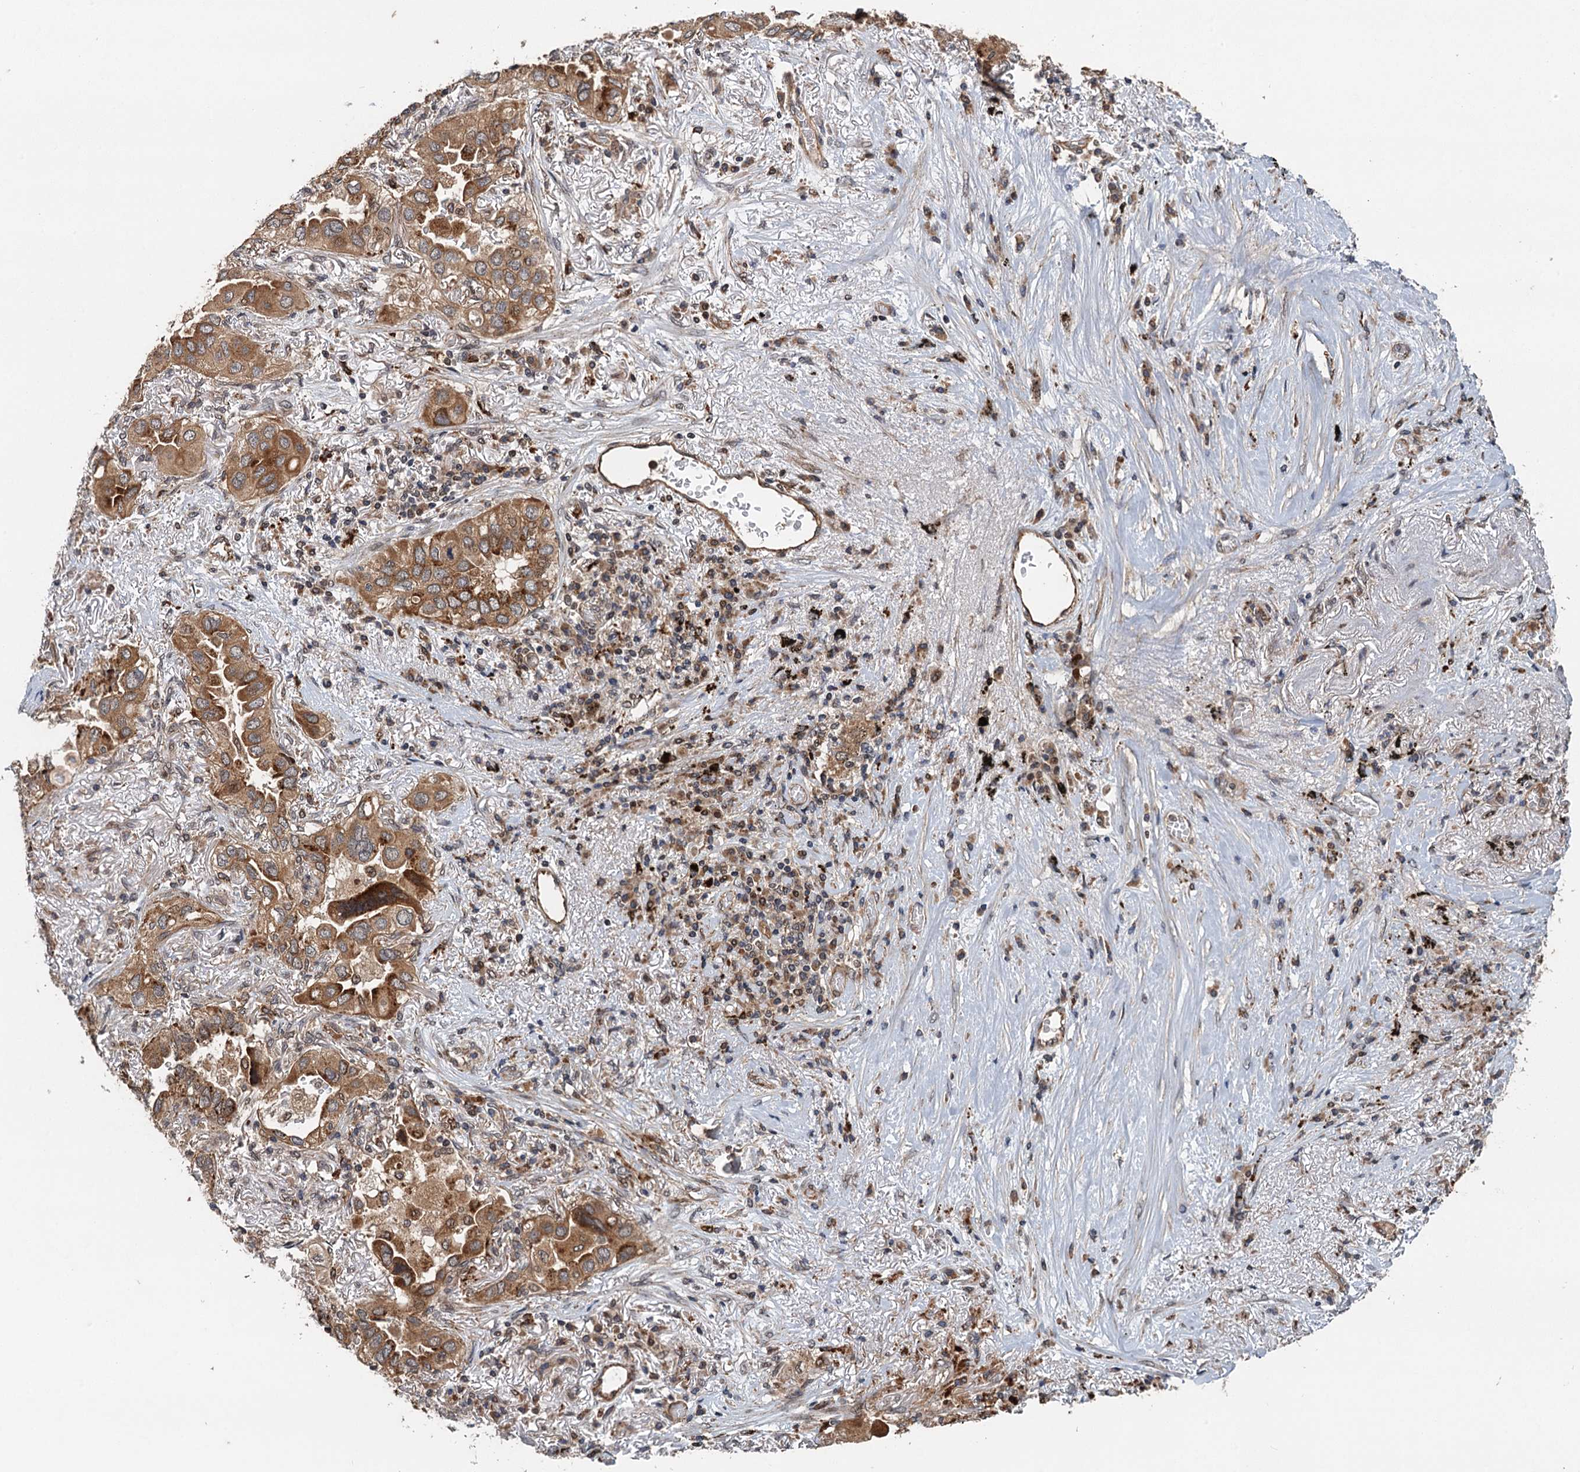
{"staining": {"intensity": "moderate", "quantity": ">75%", "location": "cytoplasmic/membranous"}, "tissue": "lung cancer", "cell_type": "Tumor cells", "image_type": "cancer", "snomed": [{"axis": "morphology", "description": "Adenocarcinoma, NOS"}, {"axis": "topography", "description": "Lung"}], "caption": "Immunohistochemical staining of human lung adenocarcinoma shows moderate cytoplasmic/membranous protein staining in approximately >75% of tumor cells.", "gene": "NLRP10", "patient": {"sex": "female", "age": 76}}